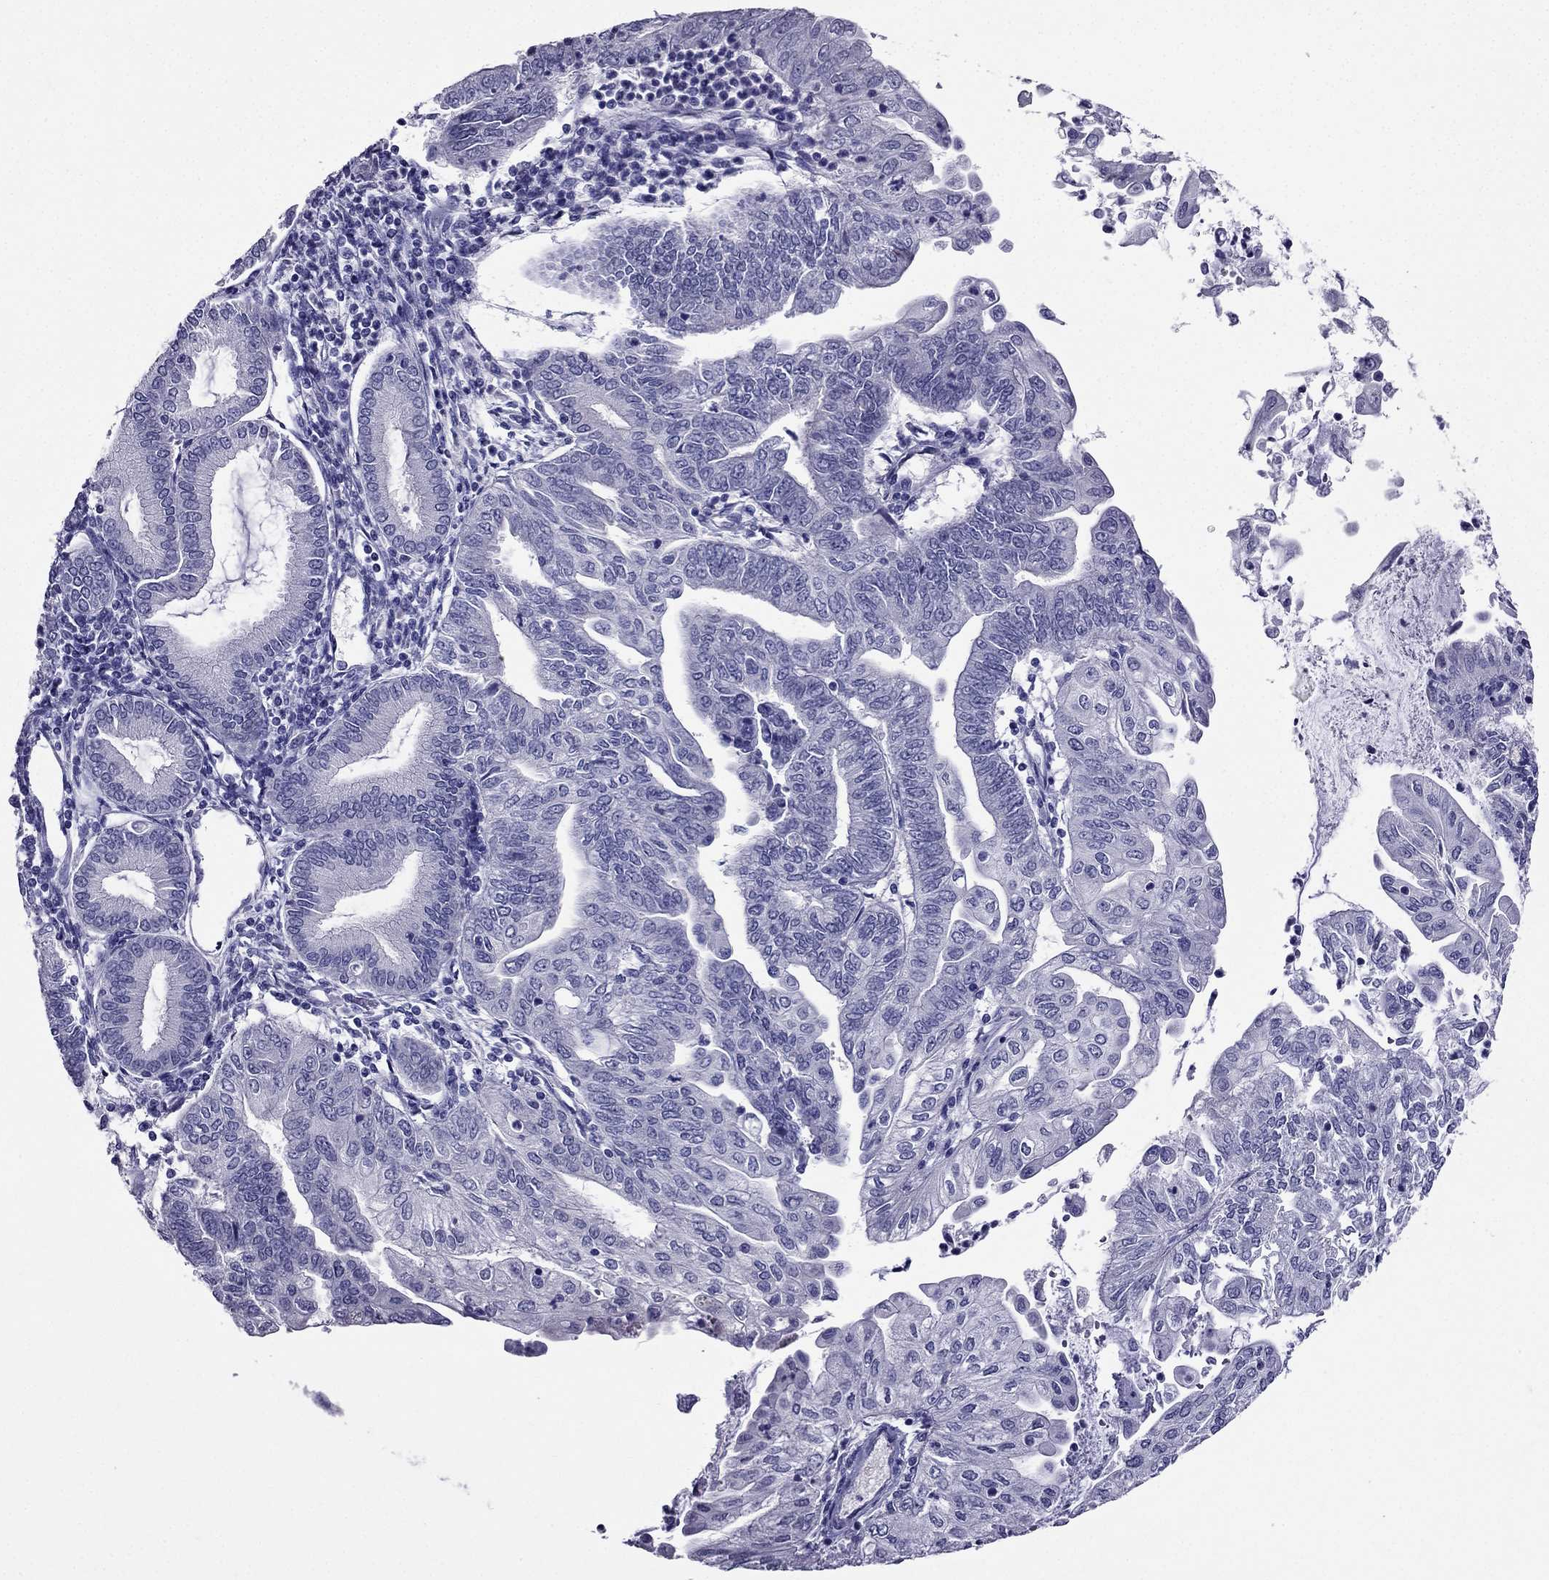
{"staining": {"intensity": "negative", "quantity": "none", "location": "none"}, "tissue": "endometrial cancer", "cell_type": "Tumor cells", "image_type": "cancer", "snomed": [{"axis": "morphology", "description": "Adenocarcinoma, NOS"}, {"axis": "topography", "description": "Endometrium"}], "caption": "The micrograph displays no staining of tumor cells in endometrial cancer (adenocarcinoma).", "gene": "ZNF541", "patient": {"sex": "female", "age": 55}}